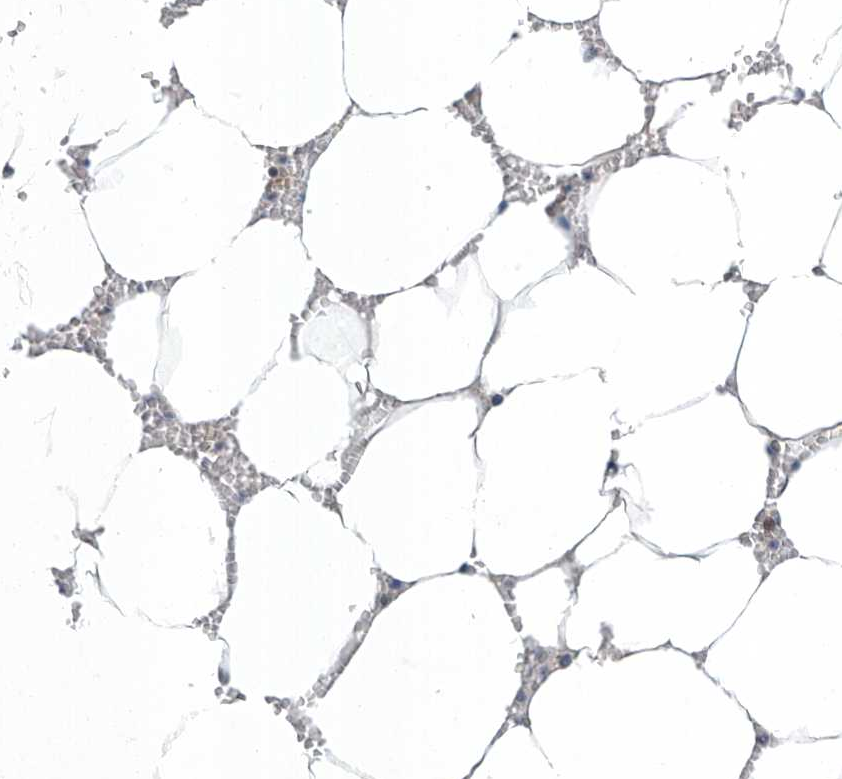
{"staining": {"intensity": "negative", "quantity": "none", "location": "none"}, "tissue": "bone marrow", "cell_type": "Hematopoietic cells", "image_type": "normal", "snomed": [{"axis": "morphology", "description": "Normal tissue, NOS"}, {"axis": "topography", "description": "Bone marrow"}], "caption": "Hematopoietic cells show no significant protein staining in unremarkable bone marrow. (DAB (3,3'-diaminobenzidine) immunohistochemistry (IHC), high magnification).", "gene": "TAF8", "patient": {"sex": "male", "age": 70}}